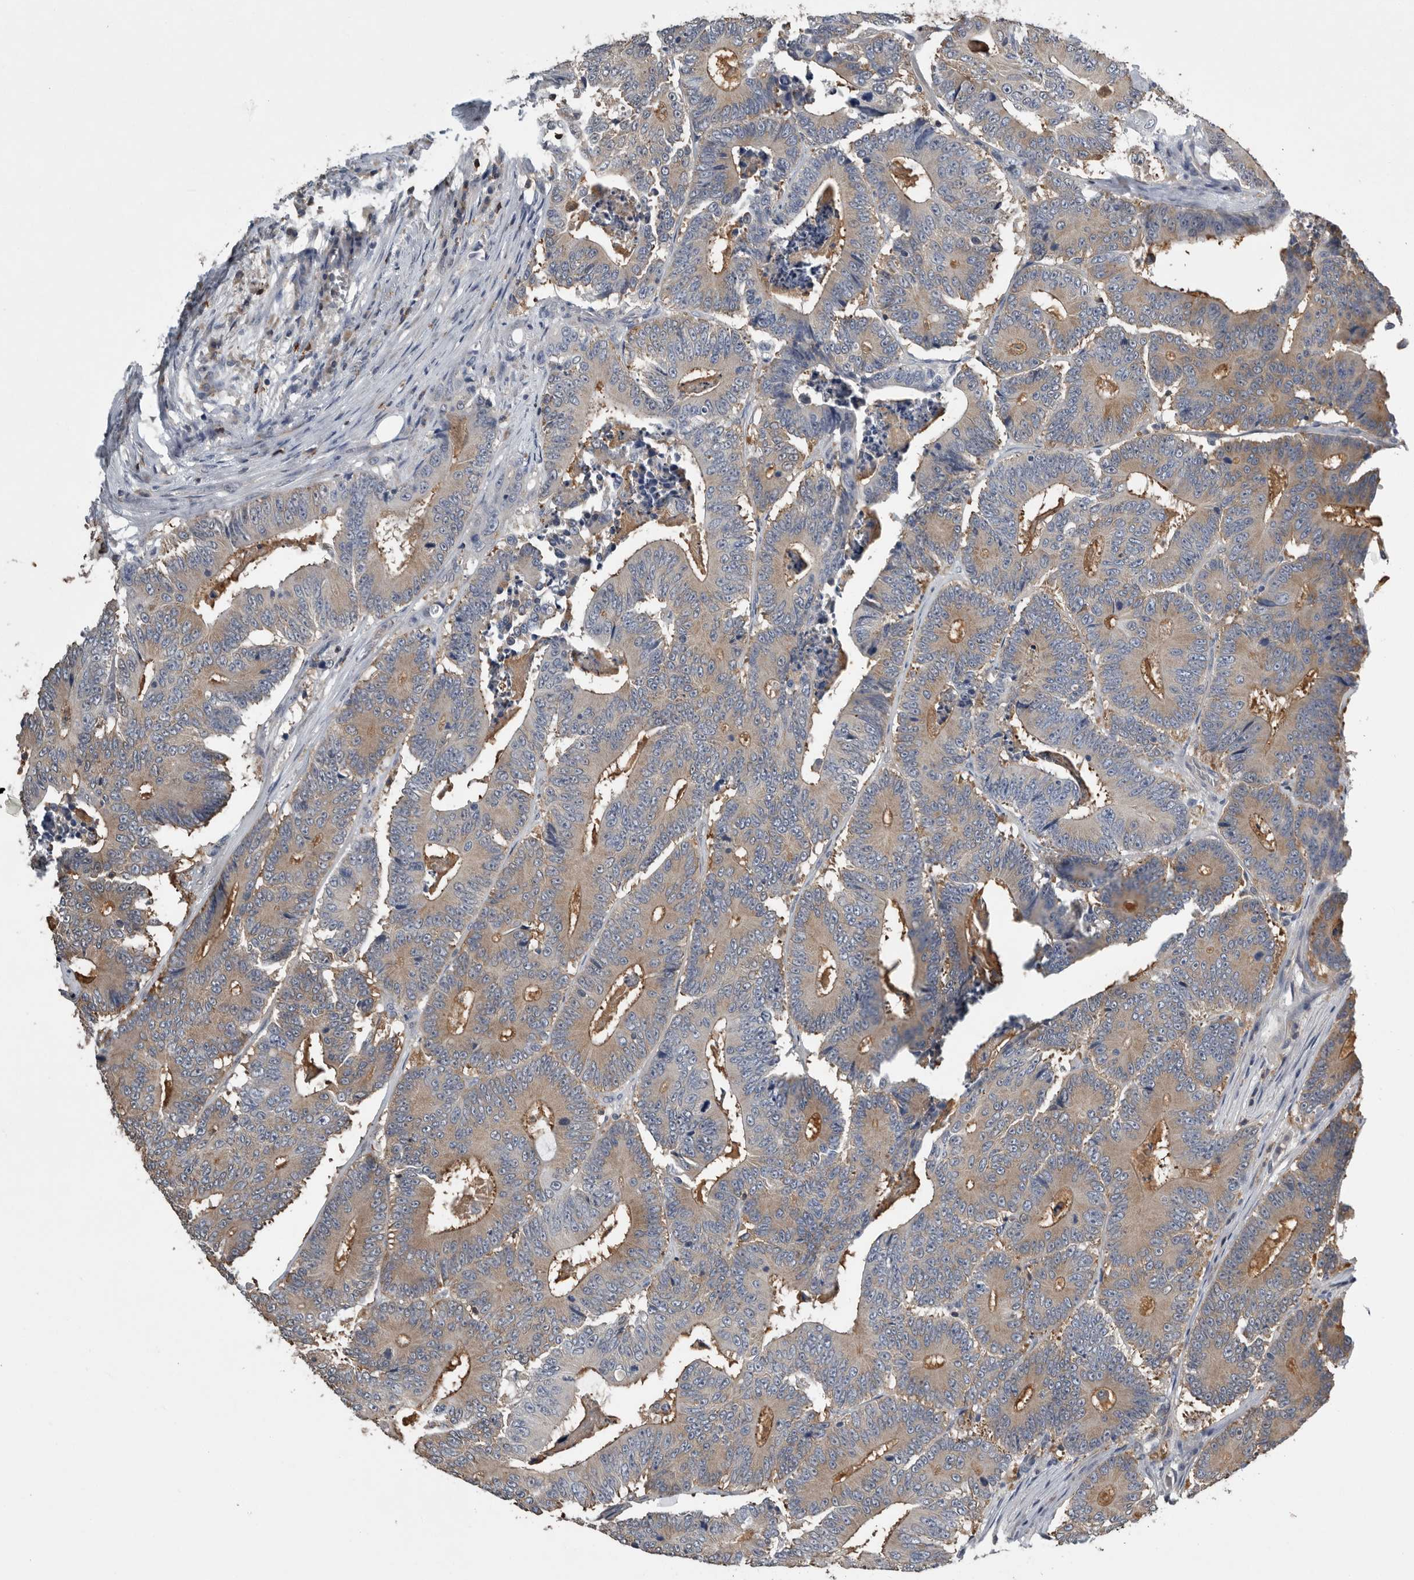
{"staining": {"intensity": "weak", "quantity": "25%-75%", "location": "cytoplasmic/membranous"}, "tissue": "colorectal cancer", "cell_type": "Tumor cells", "image_type": "cancer", "snomed": [{"axis": "morphology", "description": "Adenocarcinoma, NOS"}, {"axis": "topography", "description": "Colon"}], "caption": "Immunohistochemistry of adenocarcinoma (colorectal) displays low levels of weak cytoplasmic/membranous staining in about 25%-75% of tumor cells.", "gene": "PDCD4", "patient": {"sex": "male", "age": 83}}